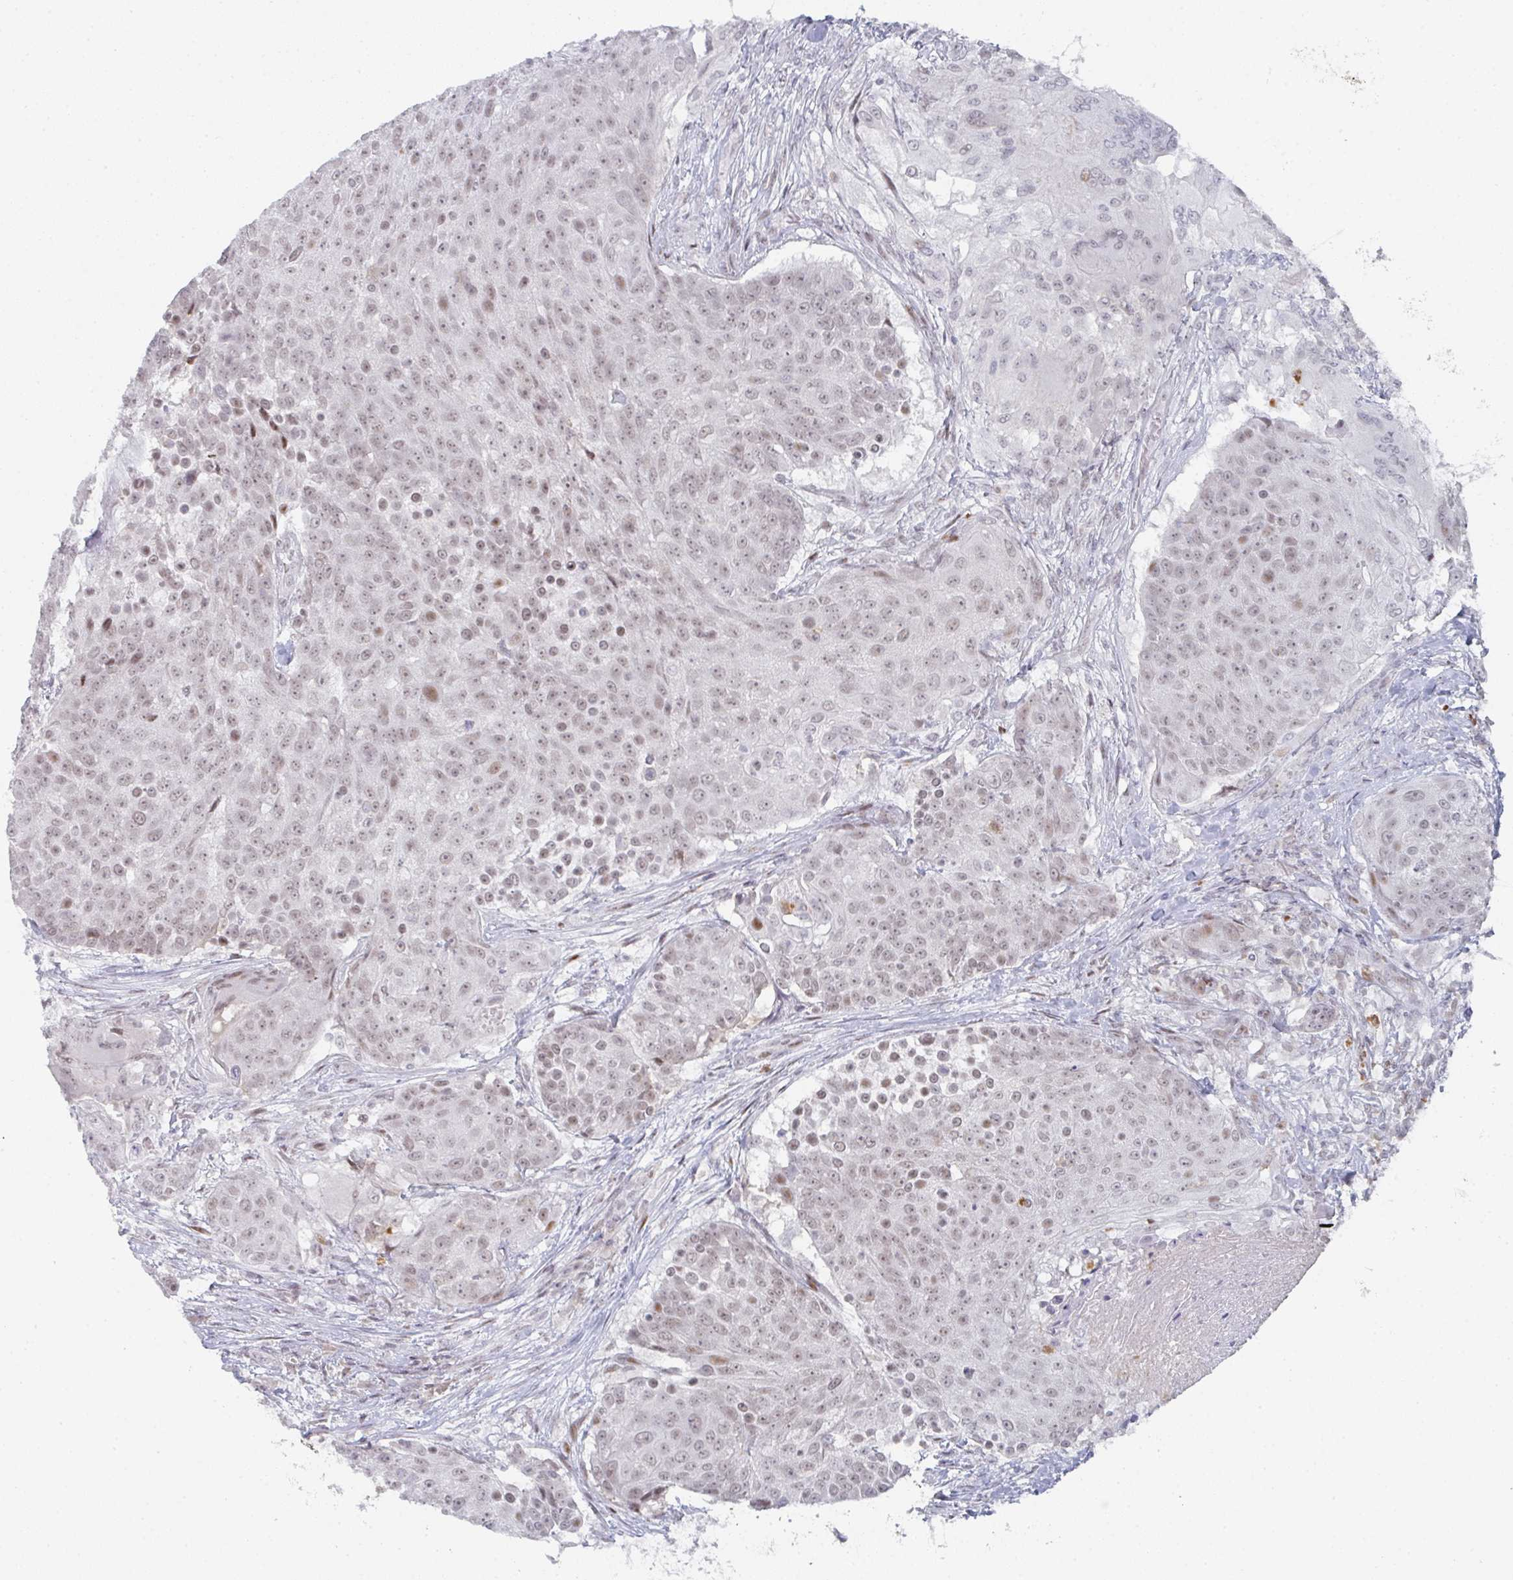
{"staining": {"intensity": "weak", "quantity": ">75%", "location": "nuclear"}, "tissue": "urothelial cancer", "cell_type": "Tumor cells", "image_type": "cancer", "snomed": [{"axis": "morphology", "description": "Urothelial carcinoma, High grade"}, {"axis": "topography", "description": "Urinary bladder"}], "caption": "This is an image of IHC staining of urothelial cancer, which shows weak staining in the nuclear of tumor cells.", "gene": "LIN54", "patient": {"sex": "female", "age": 63}}